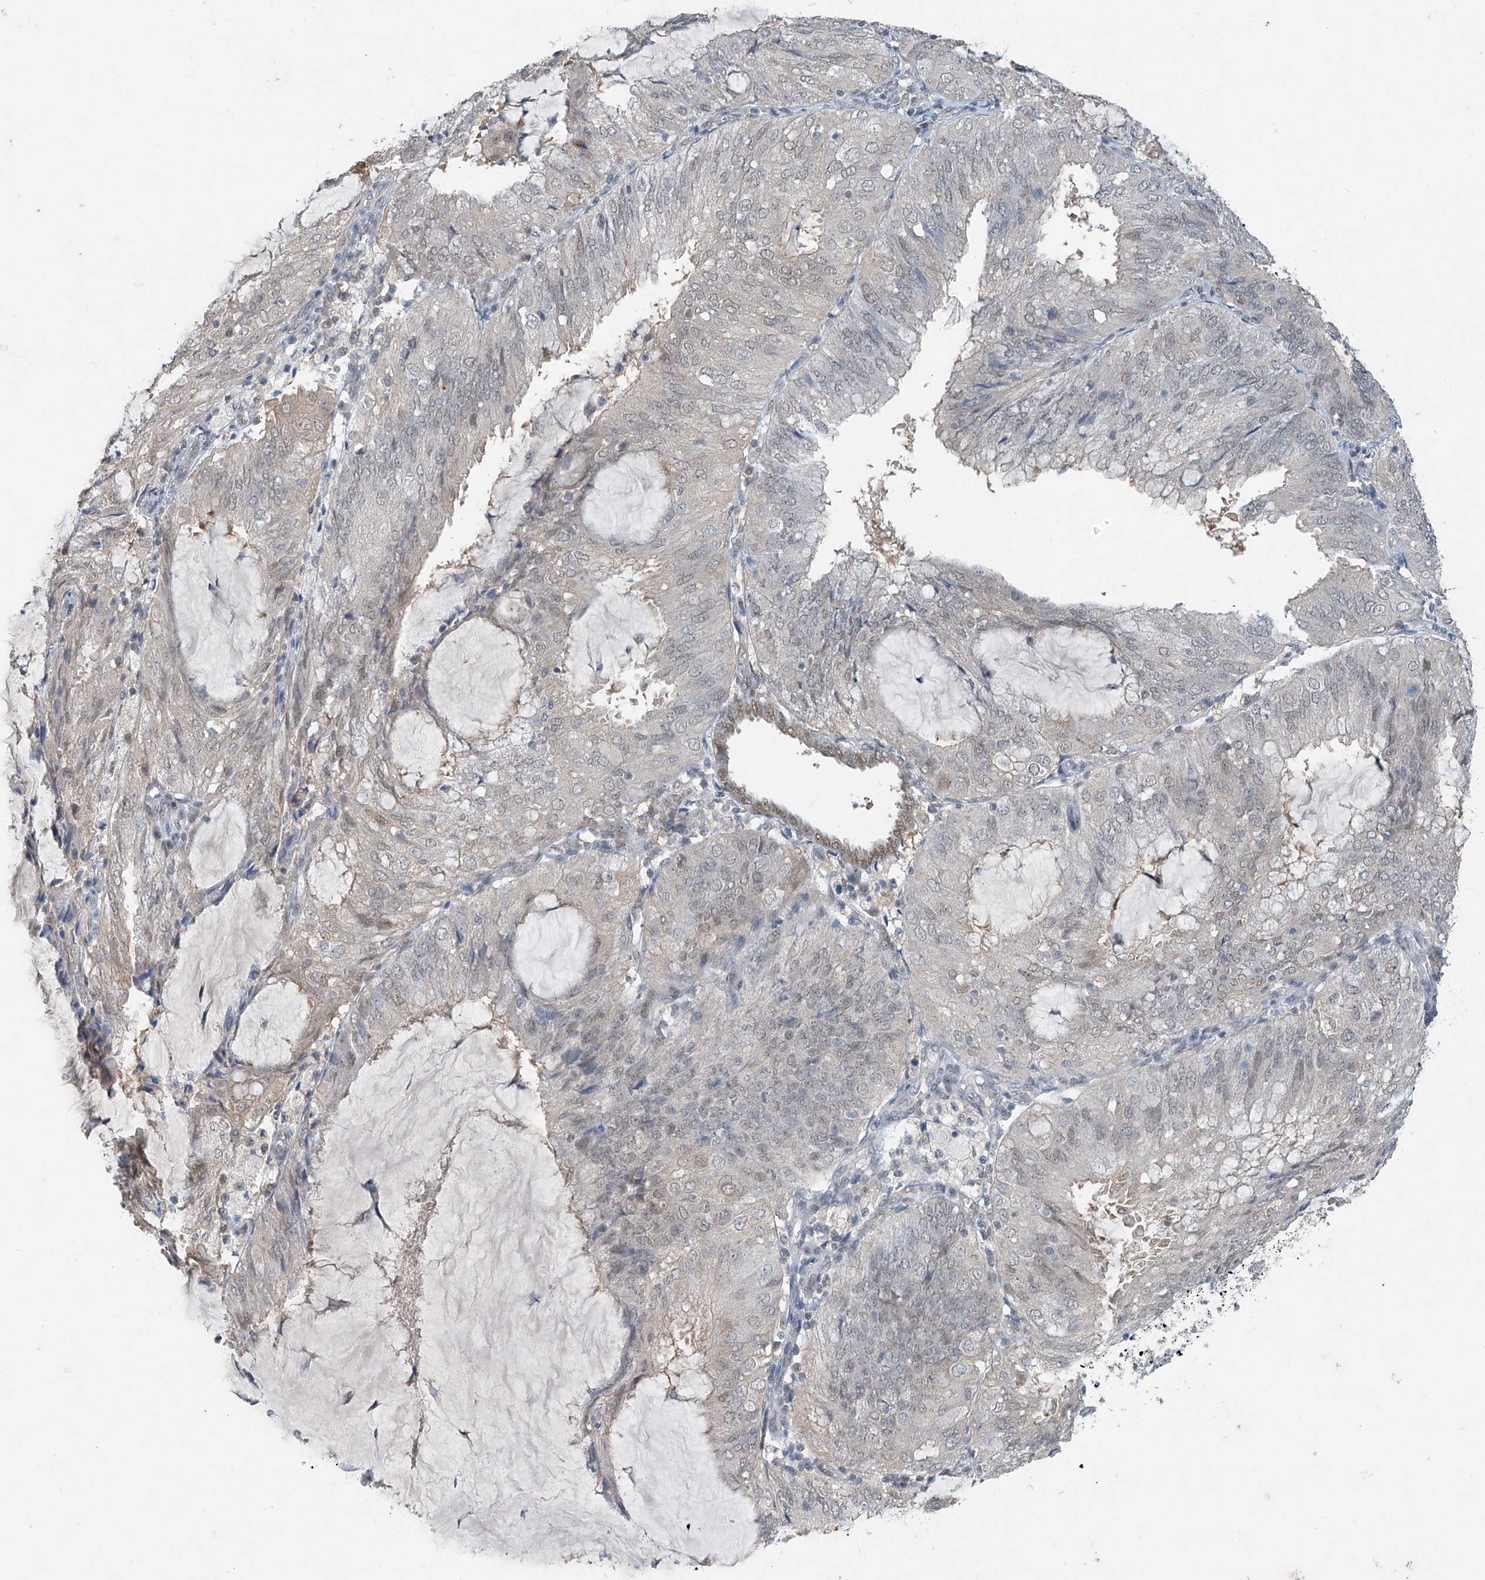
{"staining": {"intensity": "weak", "quantity": "<25%", "location": "nuclear"}, "tissue": "endometrial cancer", "cell_type": "Tumor cells", "image_type": "cancer", "snomed": [{"axis": "morphology", "description": "Adenocarcinoma, NOS"}, {"axis": "topography", "description": "Endometrium"}], "caption": "Tumor cells are negative for brown protein staining in endometrial cancer (adenocarcinoma).", "gene": "TAF8", "patient": {"sex": "female", "age": 81}}